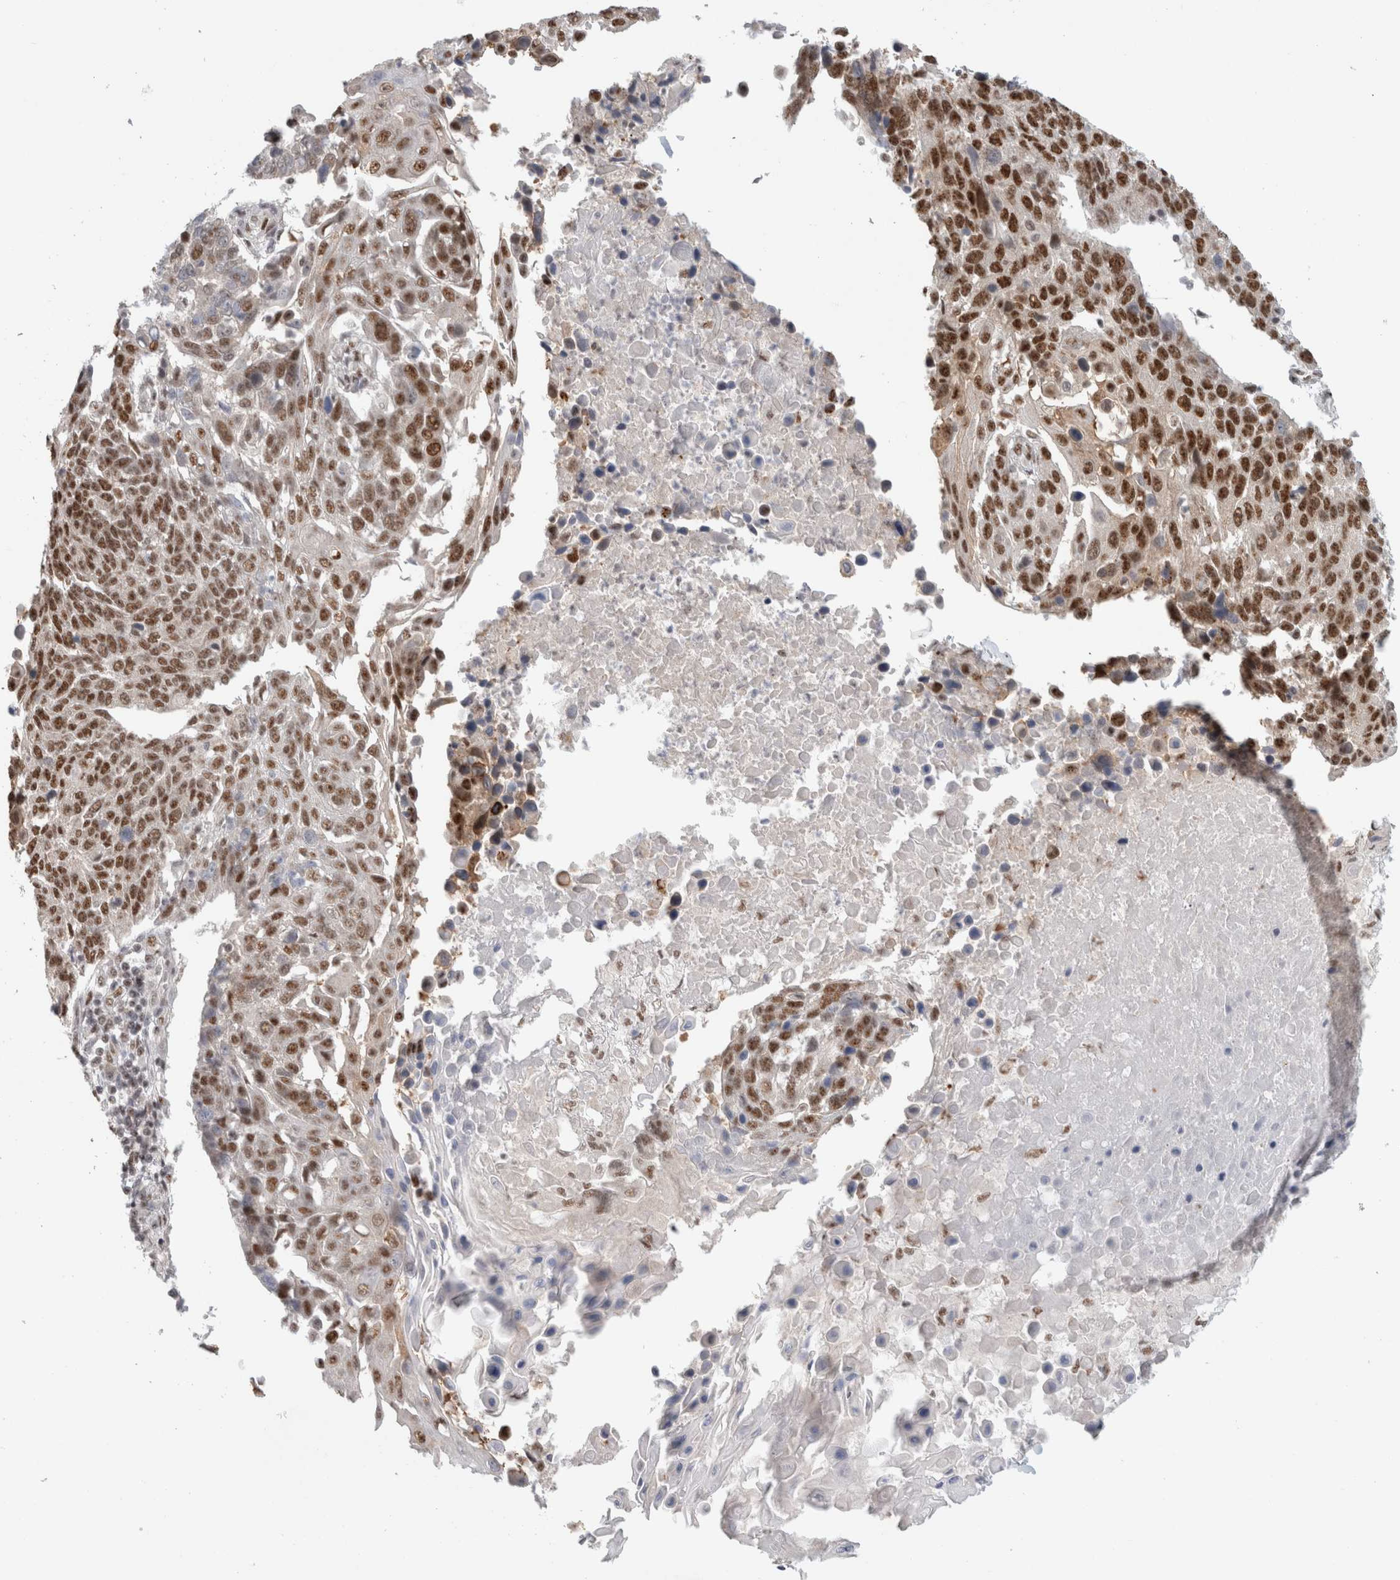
{"staining": {"intensity": "strong", "quantity": ">75%", "location": "nuclear"}, "tissue": "lung cancer", "cell_type": "Tumor cells", "image_type": "cancer", "snomed": [{"axis": "morphology", "description": "Squamous cell carcinoma, NOS"}, {"axis": "topography", "description": "Lung"}], "caption": "The micrograph exhibits staining of lung cancer (squamous cell carcinoma), revealing strong nuclear protein staining (brown color) within tumor cells. (Brightfield microscopy of DAB IHC at high magnification).", "gene": "TRMT12", "patient": {"sex": "male", "age": 66}}